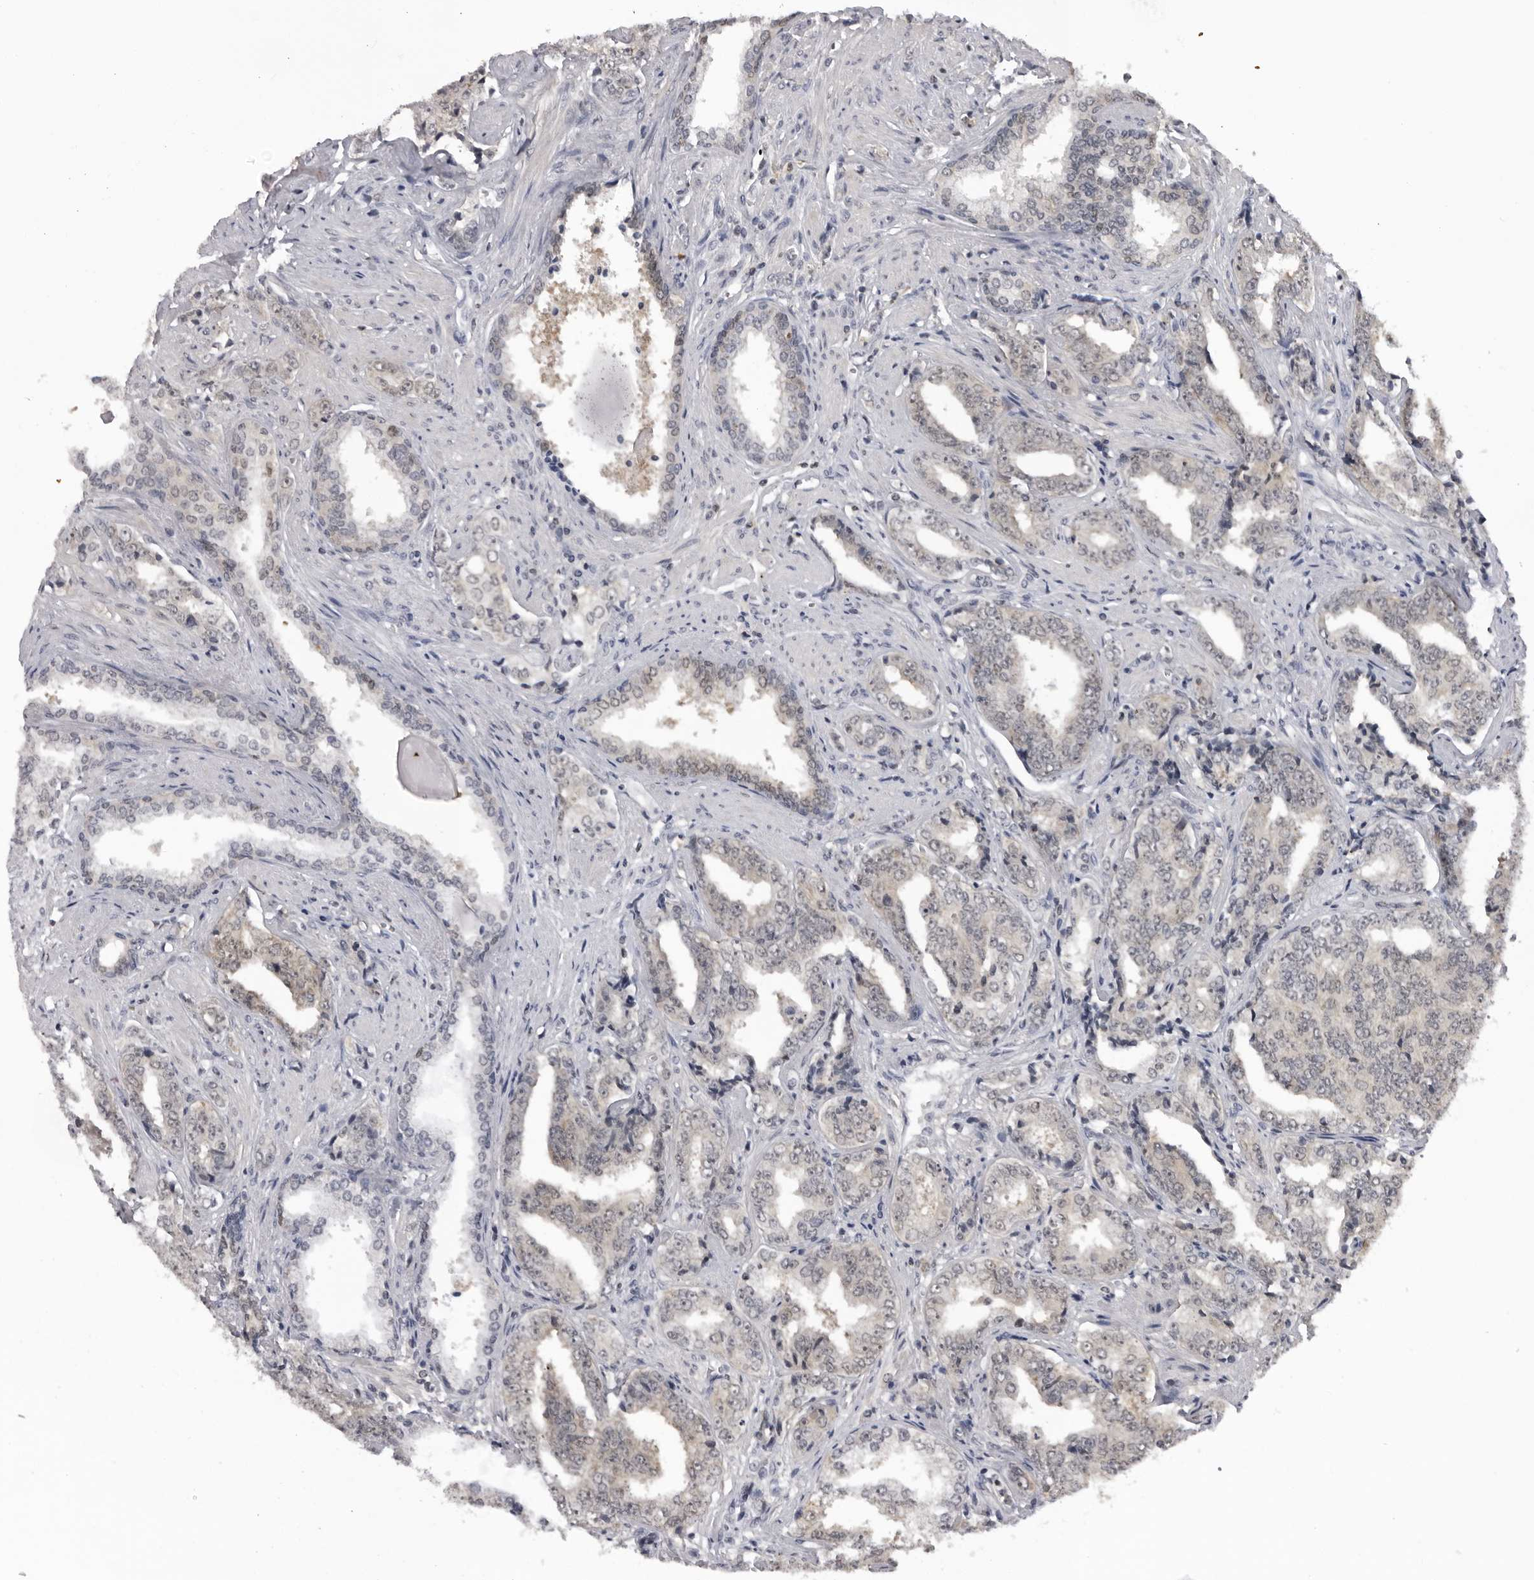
{"staining": {"intensity": "weak", "quantity": "25%-75%", "location": "cytoplasmic/membranous"}, "tissue": "prostate cancer", "cell_type": "Tumor cells", "image_type": "cancer", "snomed": [{"axis": "morphology", "description": "Adenocarcinoma, High grade"}, {"axis": "topography", "description": "Prostate"}], "caption": "Immunohistochemistry image of human adenocarcinoma (high-grade) (prostate) stained for a protein (brown), which displays low levels of weak cytoplasmic/membranous staining in about 25%-75% of tumor cells.", "gene": "PDCL3", "patient": {"sex": "male", "age": 71}}